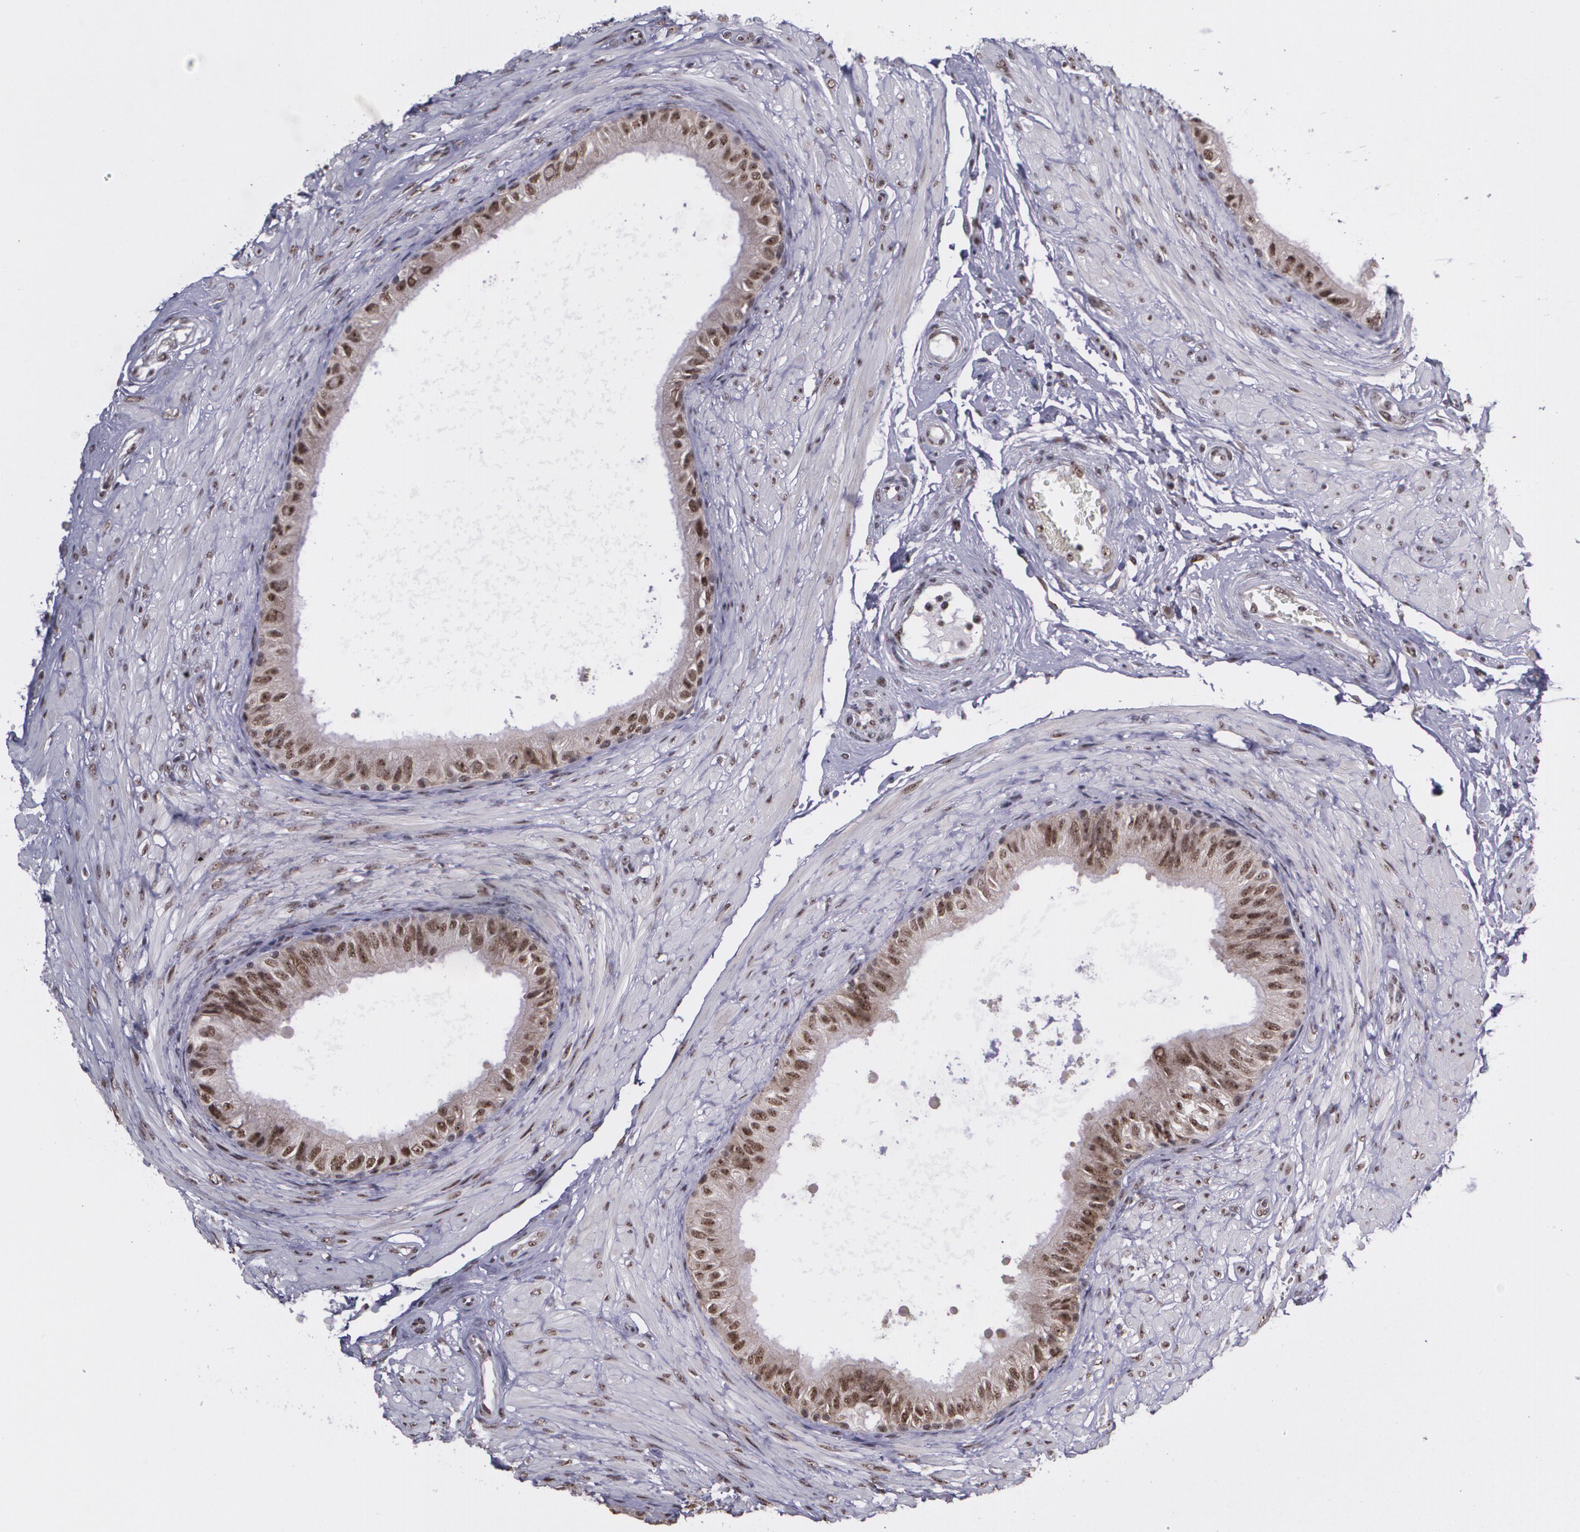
{"staining": {"intensity": "strong", "quantity": ">75%", "location": "cytoplasmic/membranous,nuclear"}, "tissue": "epididymis", "cell_type": "Glandular cells", "image_type": "normal", "snomed": [{"axis": "morphology", "description": "Normal tissue, NOS"}, {"axis": "topography", "description": "Epididymis"}], "caption": "The immunohistochemical stain shows strong cytoplasmic/membranous,nuclear positivity in glandular cells of benign epididymis.", "gene": "C6orf15", "patient": {"sex": "male", "age": 68}}